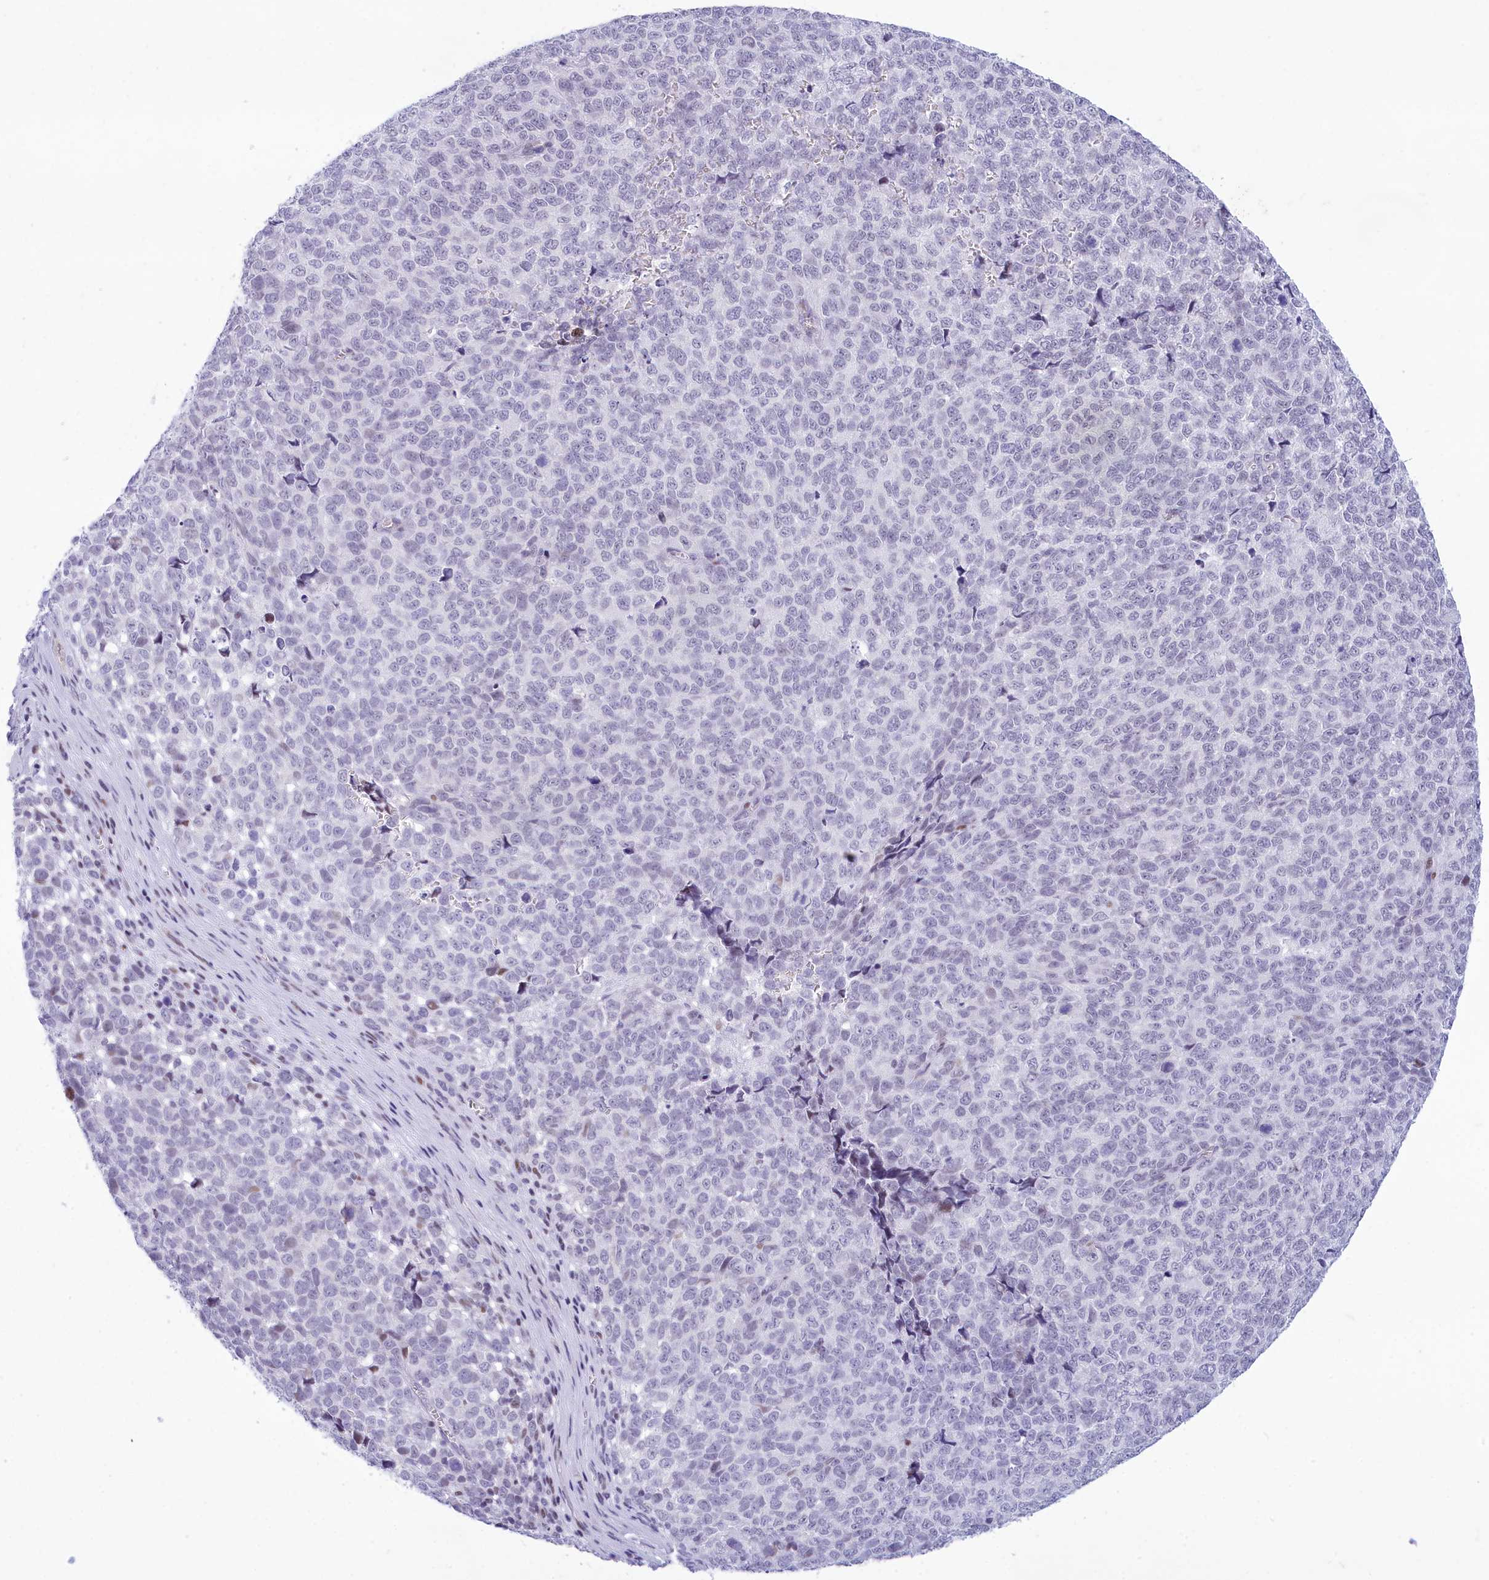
{"staining": {"intensity": "negative", "quantity": "none", "location": "none"}, "tissue": "melanoma", "cell_type": "Tumor cells", "image_type": "cancer", "snomed": [{"axis": "morphology", "description": "Malignant melanoma, NOS"}, {"axis": "topography", "description": "Nose, NOS"}], "caption": "DAB immunohistochemical staining of human malignant melanoma displays no significant positivity in tumor cells.", "gene": "SNX20", "patient": {"sex": "female", "age": 48}}